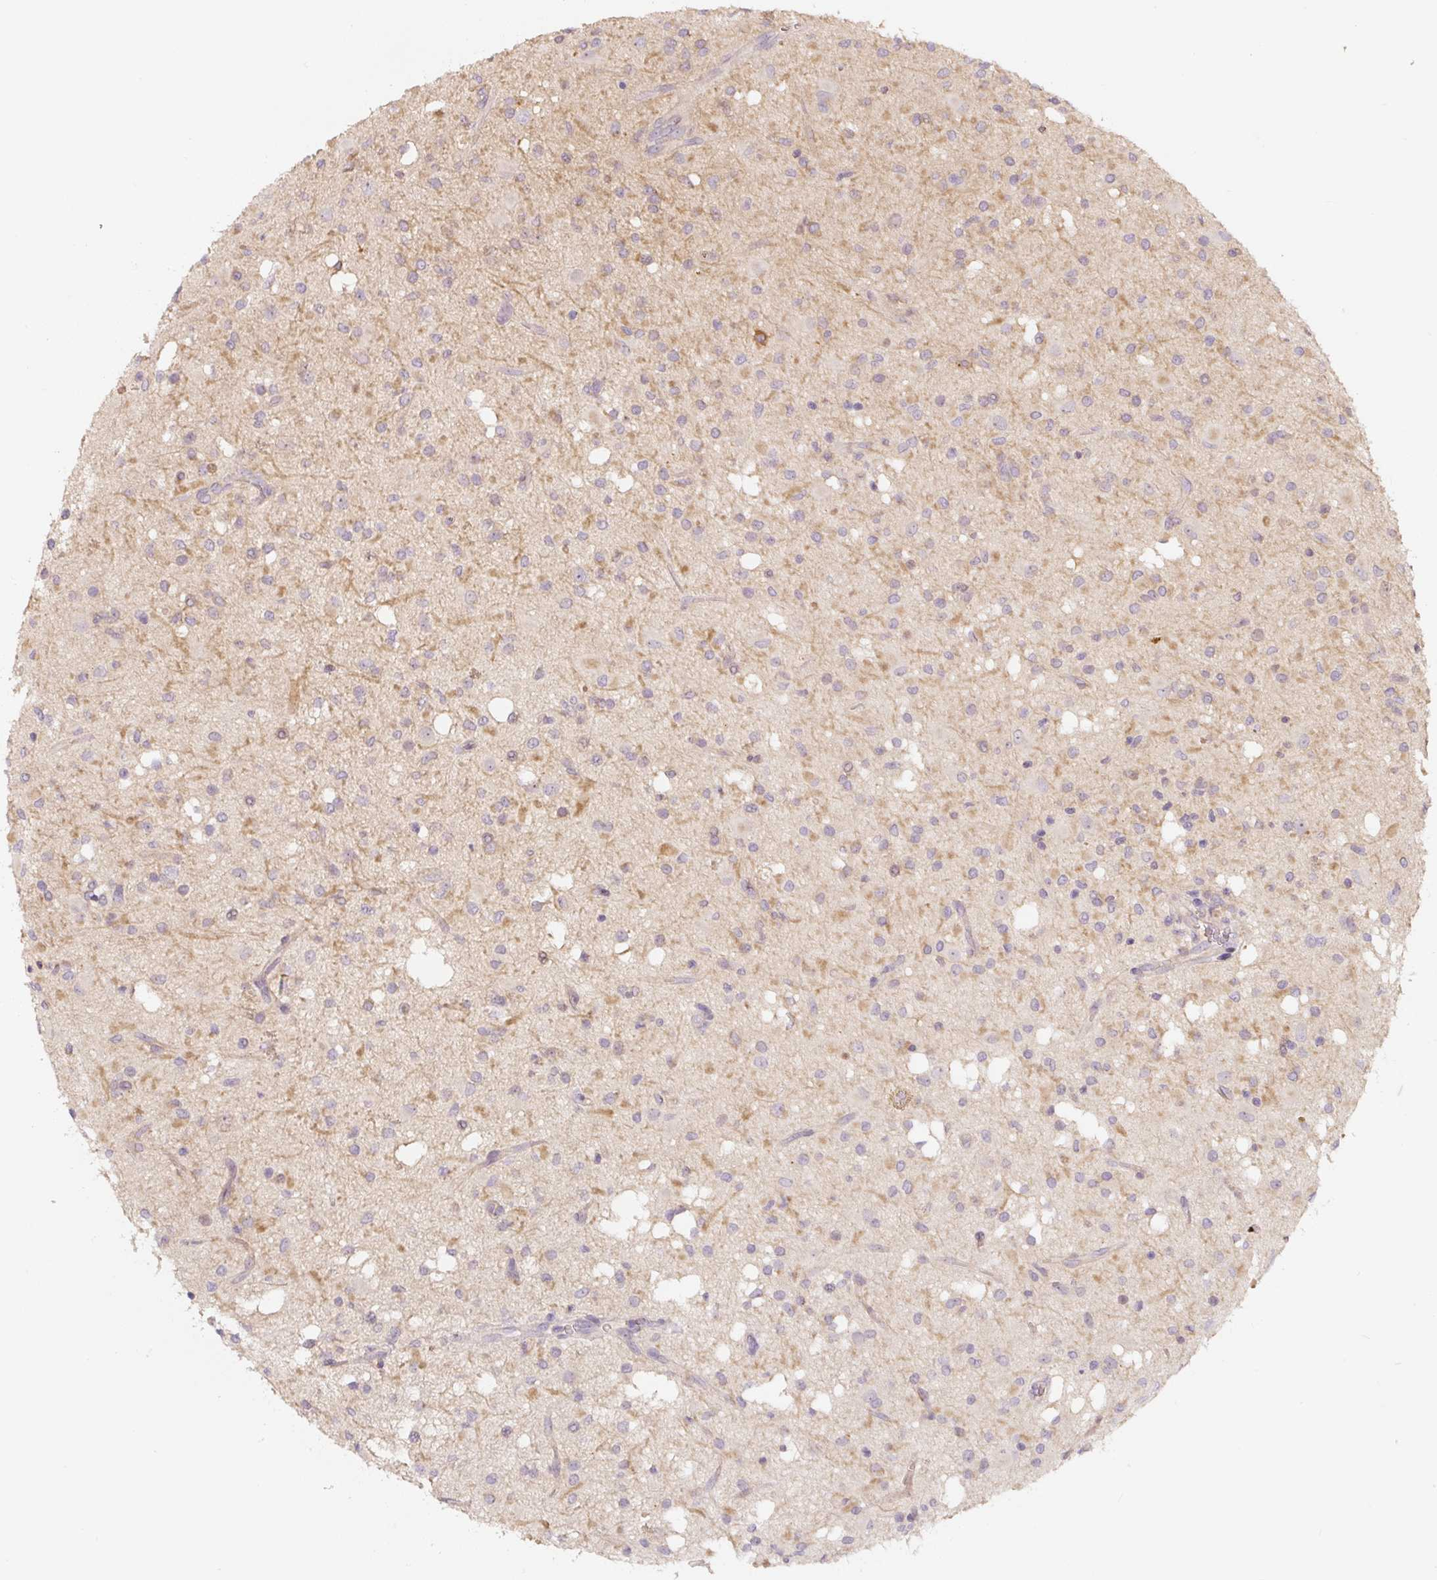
{"staining": {"intensity": "negative", "quantity": "none", "location": "none"}, "tissue": "glioma", "cell_type": "Tumor cells", "image_type": "cancer", "snomed": [{"axis": "morphology", "description": "Glioma, malignant, Low grade"}, {"axis": "topography", "description": "Brain"}], "caption": "IHC micrograph of glioma stained for a protein (brown), which exhibits no staining in tumor cells.", "gene": "PWWP3B", "patient": {"sex": "female", "age": 33}}